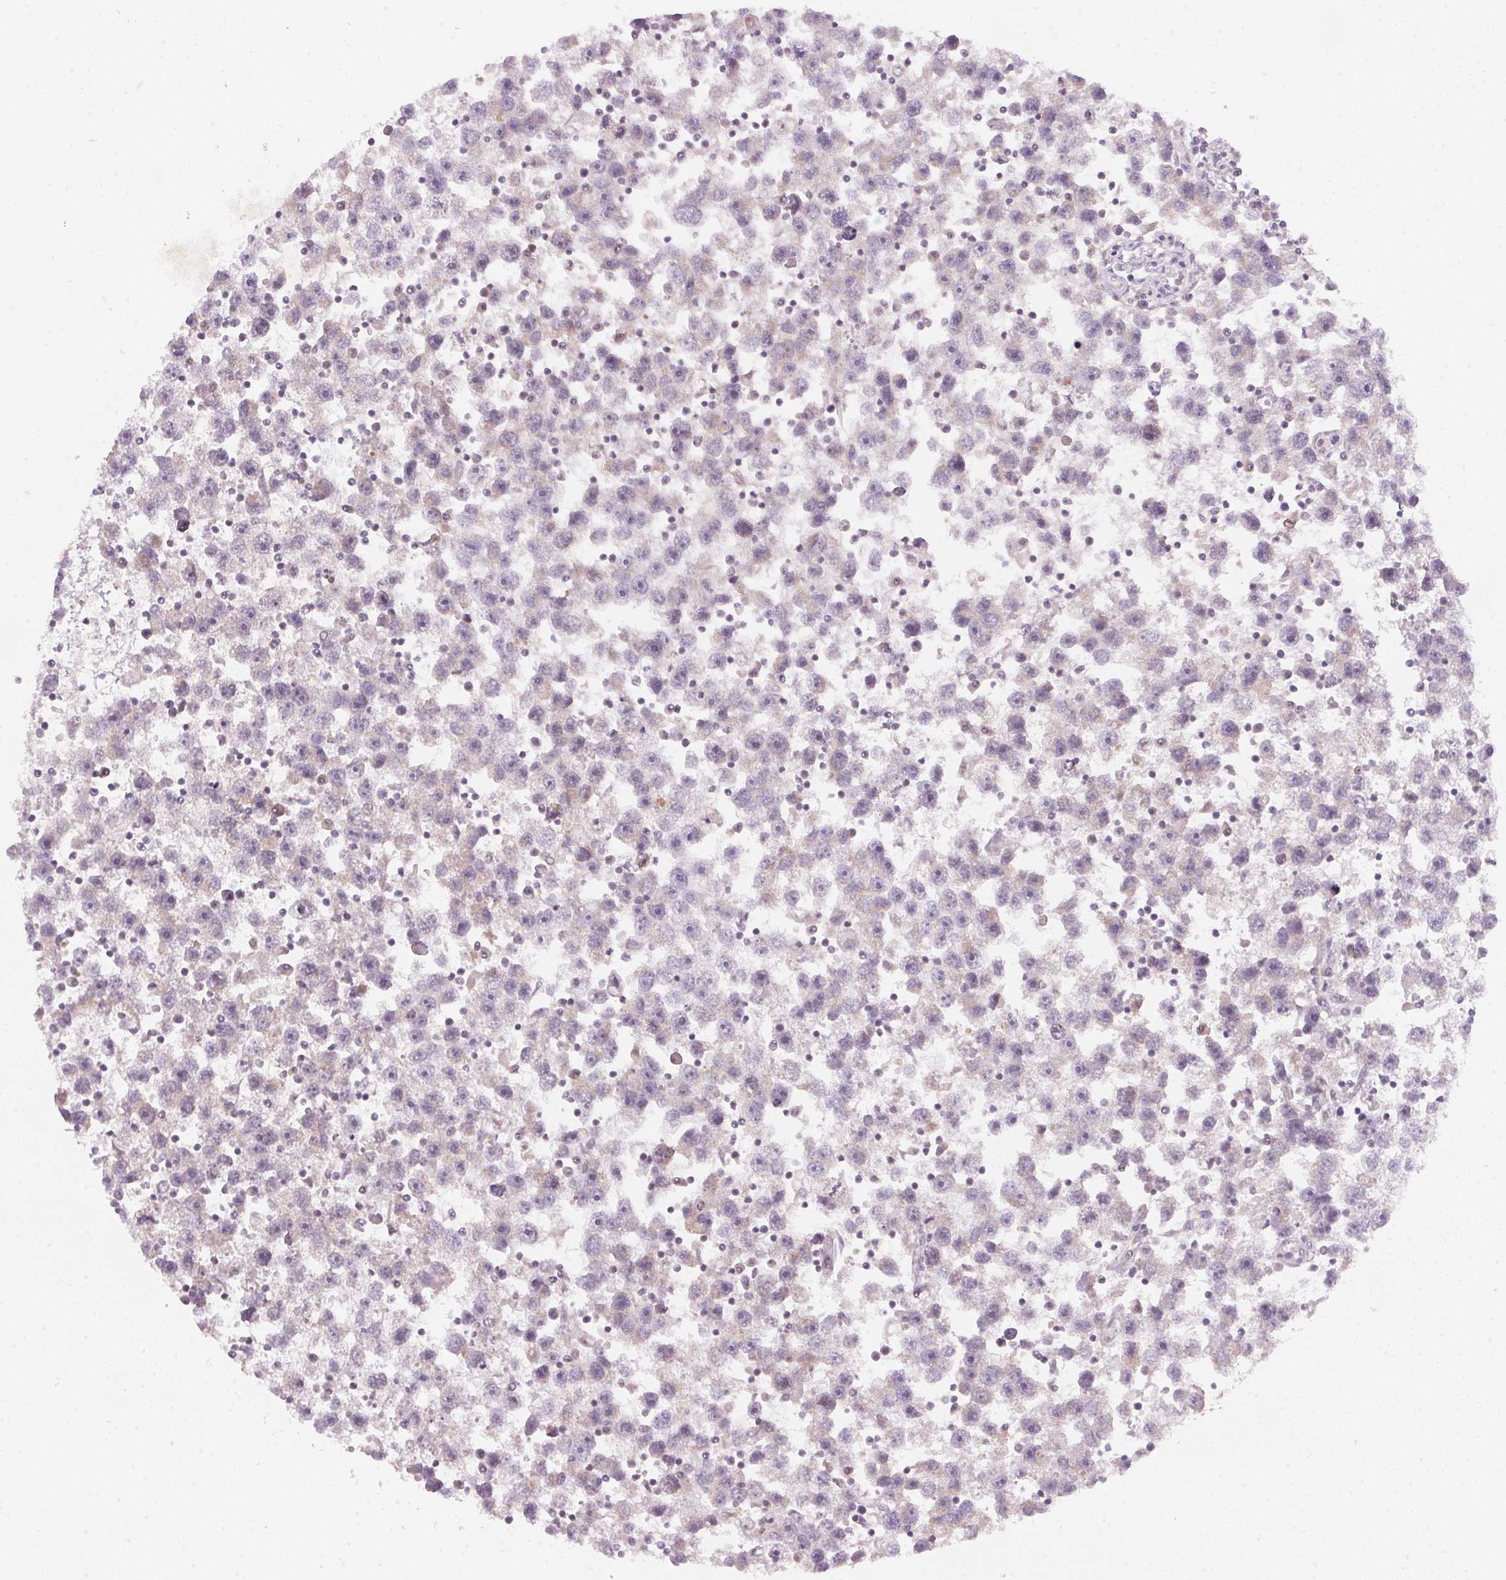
{"staining": {"intensity": "negative", "quantity": "none", "location": "none"}, "tissue": "testis cancer", "cell_type": "Tumor cells", "image_type": "cancer", "snomed": [{"axis": "morphology", "description": "Seminoma, NOS"}, {"axis": "topography", "description": "Testis"}], "caption": "Testis seminoma was stained to show a protein in brown. There is no significant positivity in tumor cells.", "gene": "COQ7", "patient": {"sex": "male", "age": 30}}